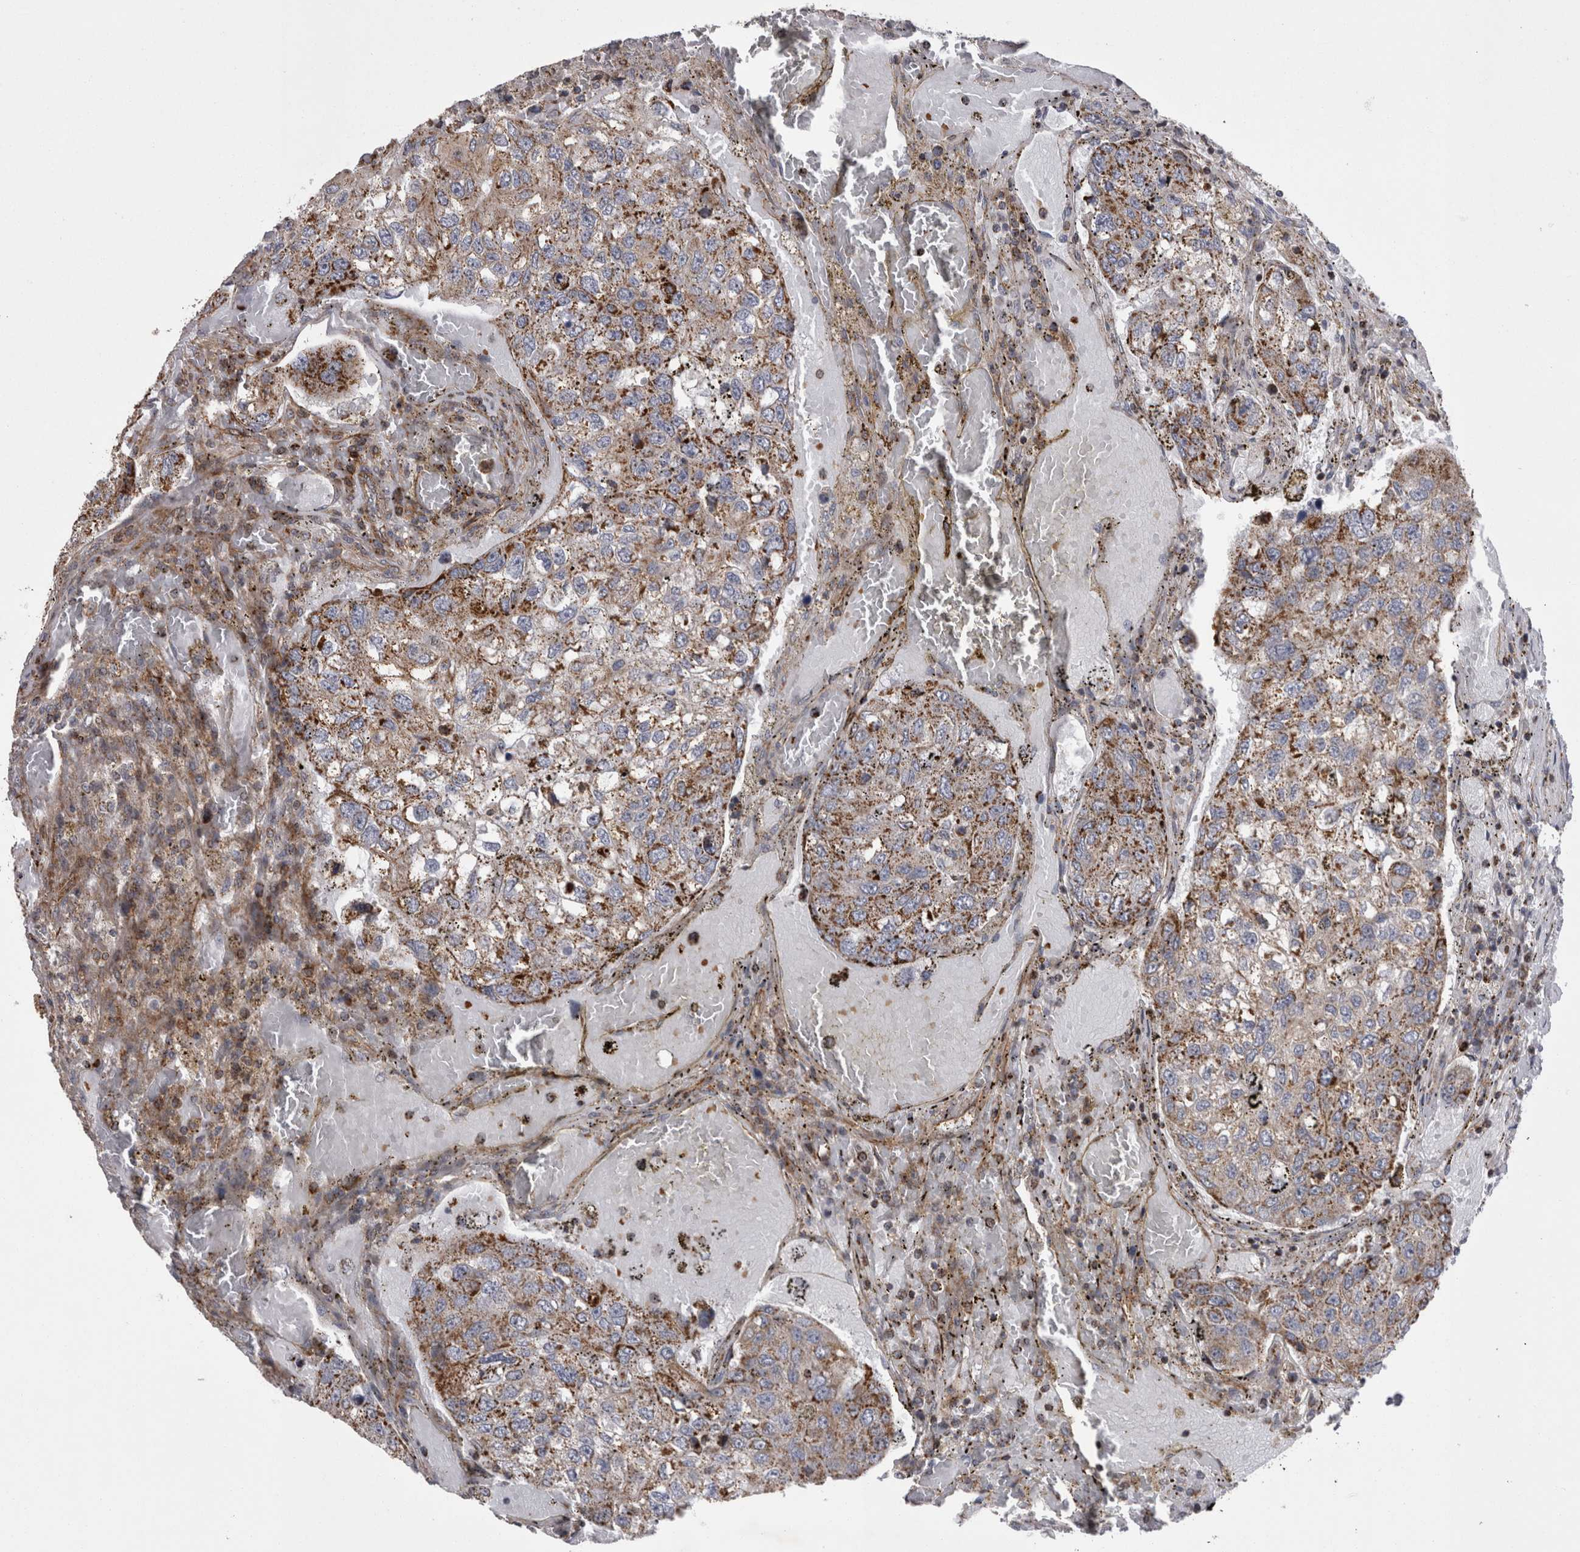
{"staining": {"intensity": "moderate", "quantity": ">75%", "location": "cytoplasmic/membranous"}, "tissue": "urothelial cancer", "cell_type": "Tumor cells", "image_type": "cancer", "snomed": [{"axis": "morphology", "description": "Urothelial carcinoma, High grade"}, {"axis": "topography", "description": "Lymph node"}, {"axis": "topography", "description": "Urinary bladder"}], "caption": "A medium amount of moderate cytoplasmic/membranous staining is present in approximately >75% of tumor cells in high-grade urothelial carcinoma tissue. Nuclei are stained in blue.", "gene": "TSPOAP1", "patient": {"sex": "male", "age": 51}}